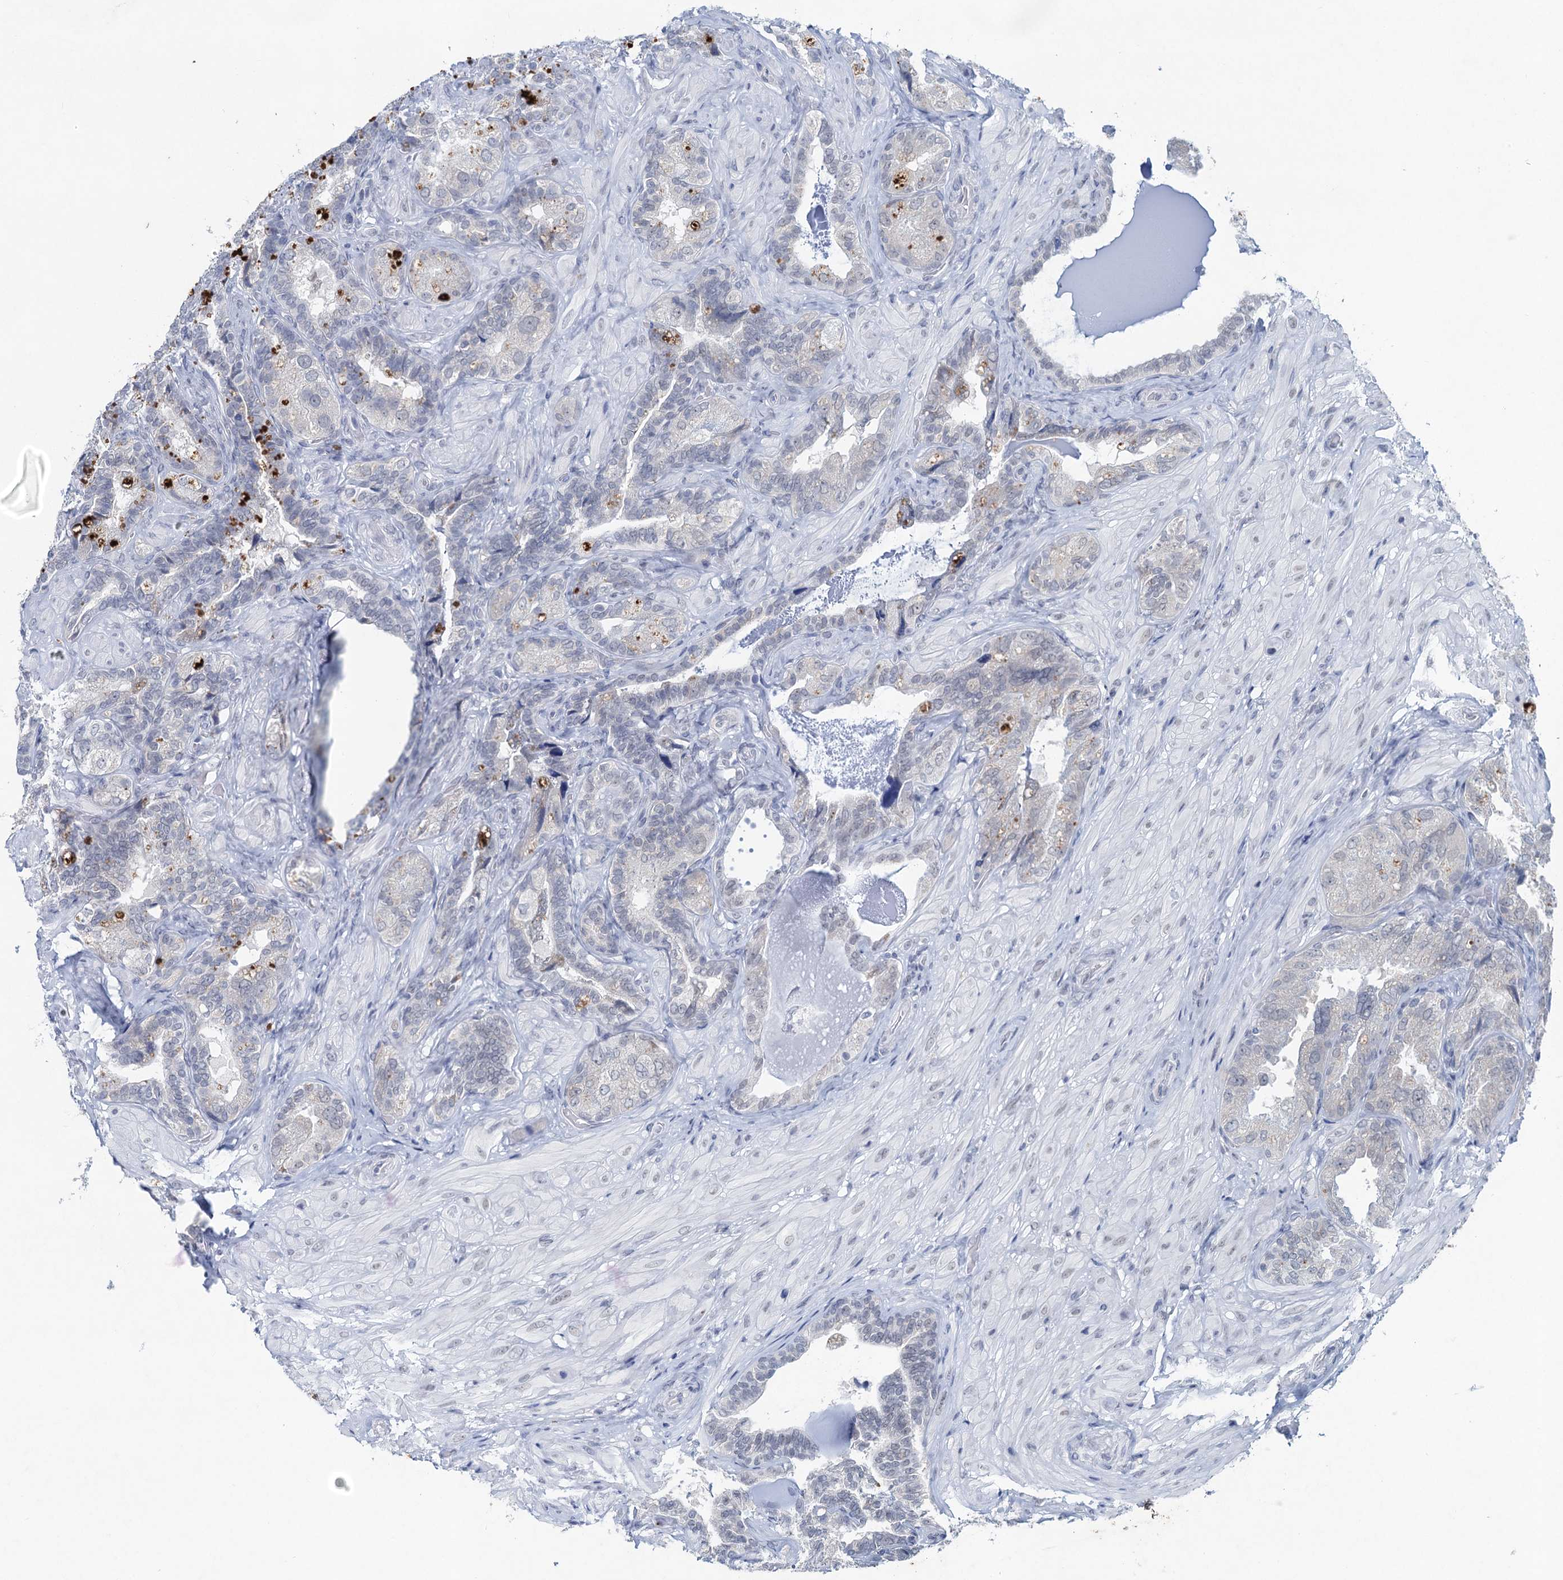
{"staining": {"intensity": "negative", "quantity": "none", "location": "none"}, "tissue": "seminal vesicle", "cell_type": "Glandular cells", "image_type": "normal", "snomed": [{"axis": "morphology", "description": "Normal tissue, NOS"}, {"axis": "topography", "description": "Prostate and seminal vesicle, NOS"}, {"axis": "topography", "description": "Prostate"}, {"axis": "topography", "description": "Seminal veicle"}], "caption": "This is an IHC image of normal human seminal vesicle. There is no staining in glandular cells.", "gene": "ENSG00000230707", "patient": {"sex": "male", "age": 67}}